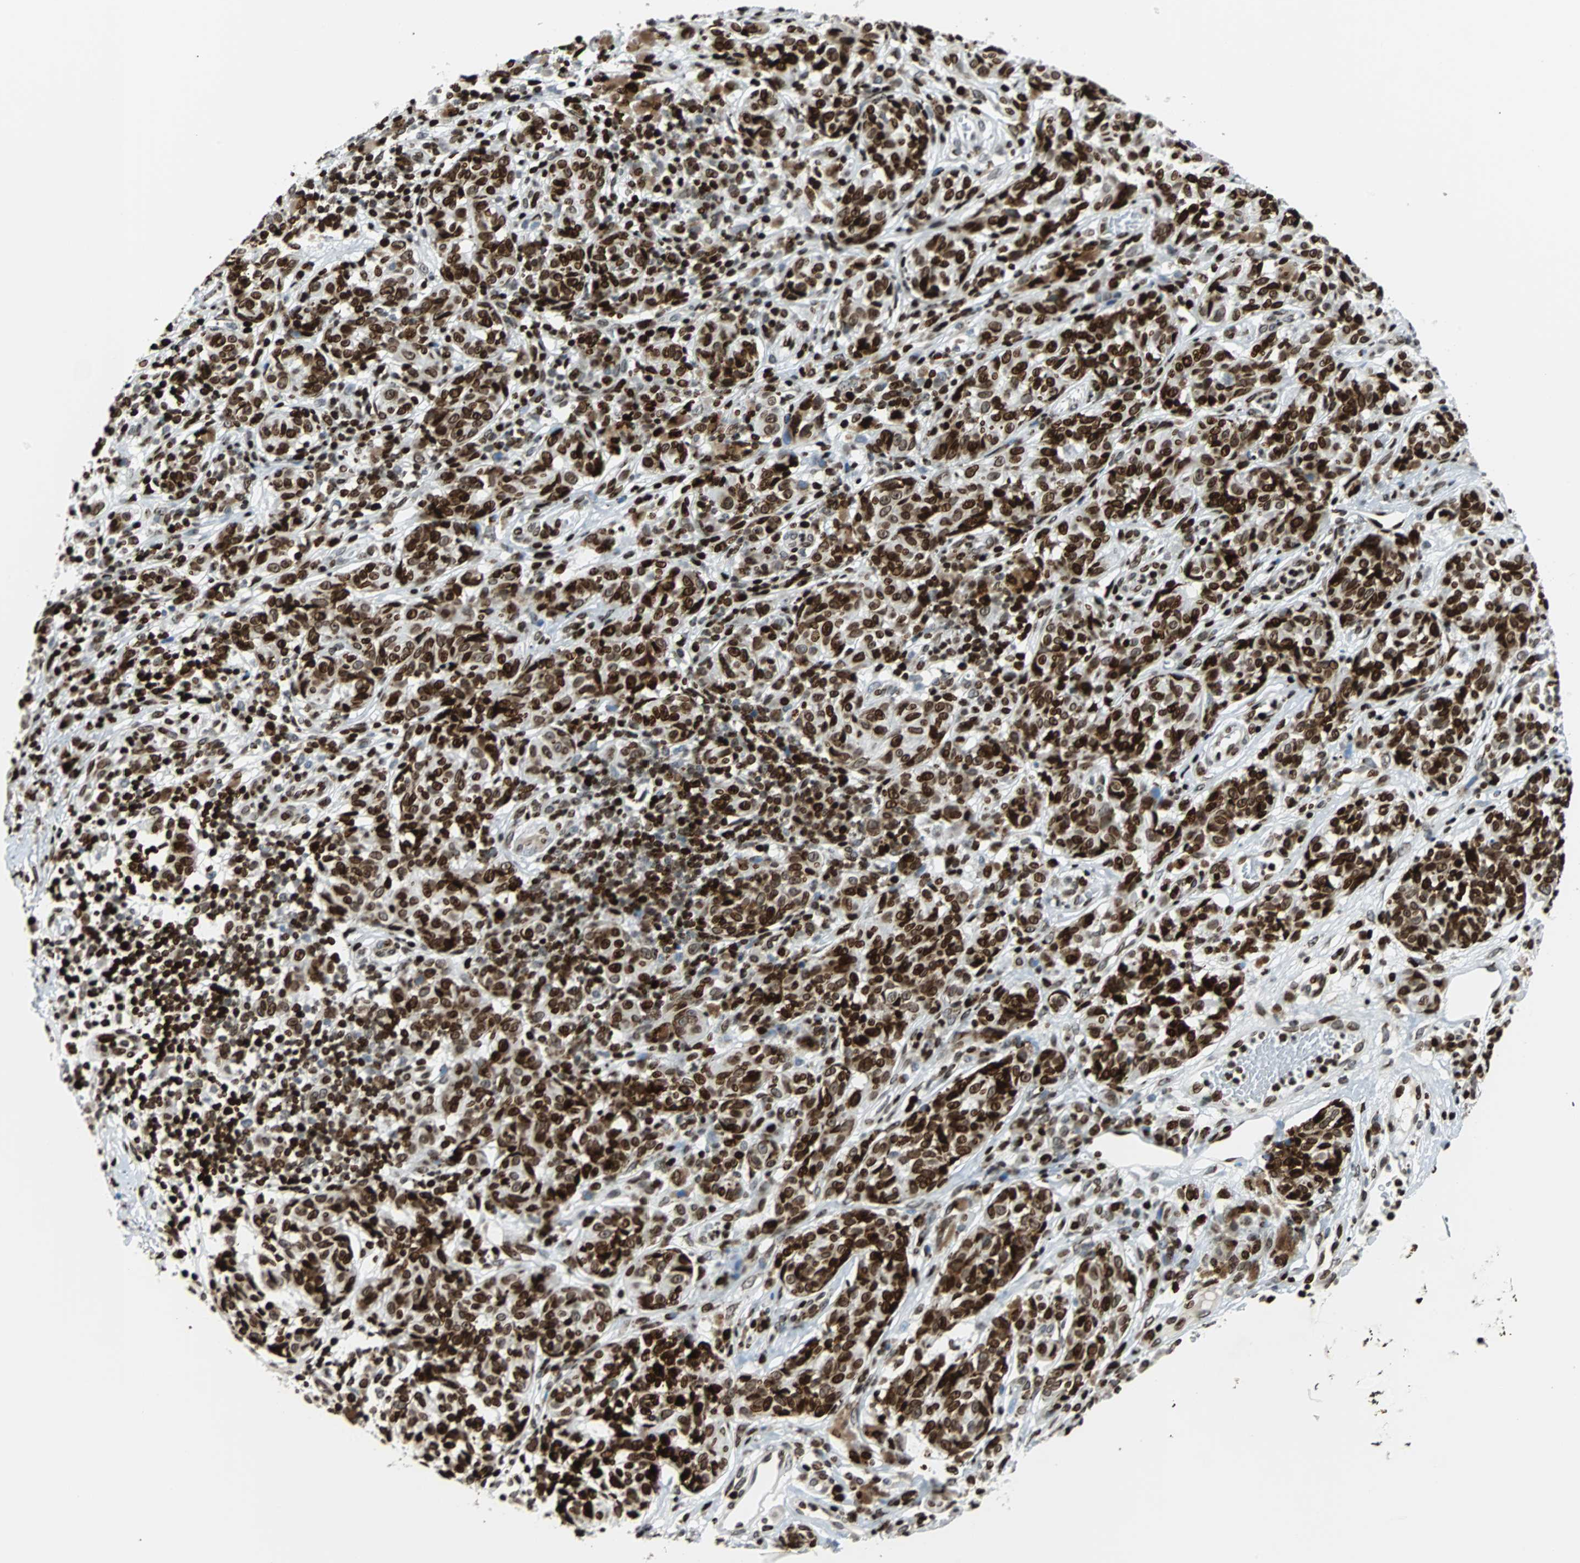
{"staining": {"intensity": "strong", "quantity": ">75%", "location": "nuclear"}, "tissue": "melanoma", "cell_type": "Tumor cells", "image_type": "cancer", "snomed": [{"axis": "morphology", "description": "Malignant melanoma, NOS"}, {"axis": "topography", "description": "Skin"}], "caption": "Melanoma stained with immunohistochemistry (IHC) reveals strong nuclear positivity in approximately >75% of tumor cells. The staining was performed using DAB, with brown indicating positive protein expression. Nuclei are stained blue with hematoxylin.", "gene": "ZNF131", "patient": {"sex": "female", "age": 46}}